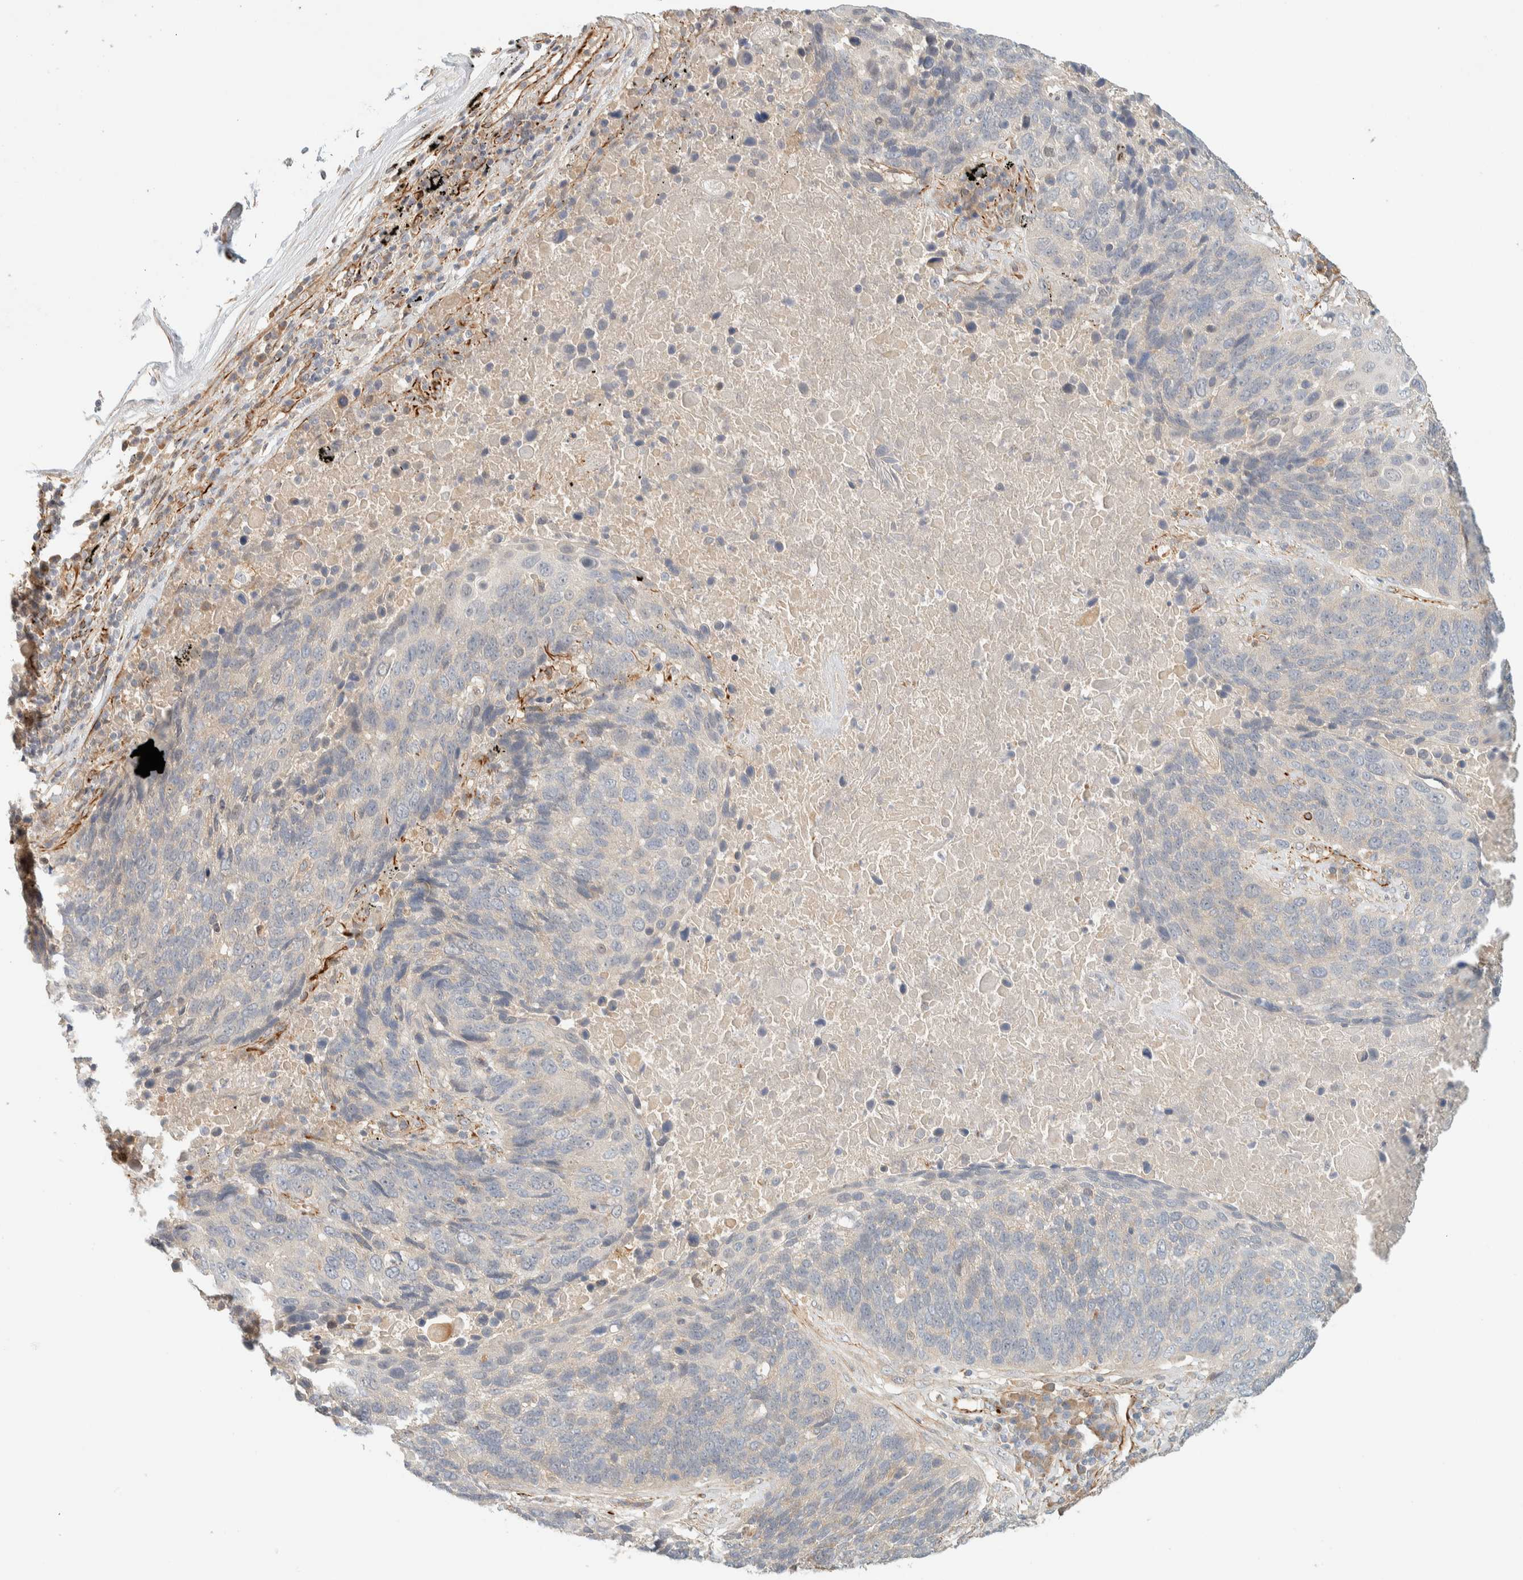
{"staining": {"intensity": "negative", "quantity": "none", "location": "none"}, "tissue": "lung cancer", "cell_type": "Tumor cells", "image_type": "cancer", "snomed": [{"axis": "morphology", "description": "Squamous cell carcinoma, NOS"}, {"axis": "topography", "description": "Lung"}], "caption": "DAB (3,3'-diaminobenzidine) immunohistochemical staining of lung cancer (squamous cell carcinoma) displays no significant staining in tumor cells. The staining was performed using DAB (3,3'-diaminobenzidine) to visualize the protein expression in brown, while the nuclei were stained in blue with hematoxylin (Magnification: 20x).", "gene": "FAT1", "patient": {"sex": "male", "age": 66}}